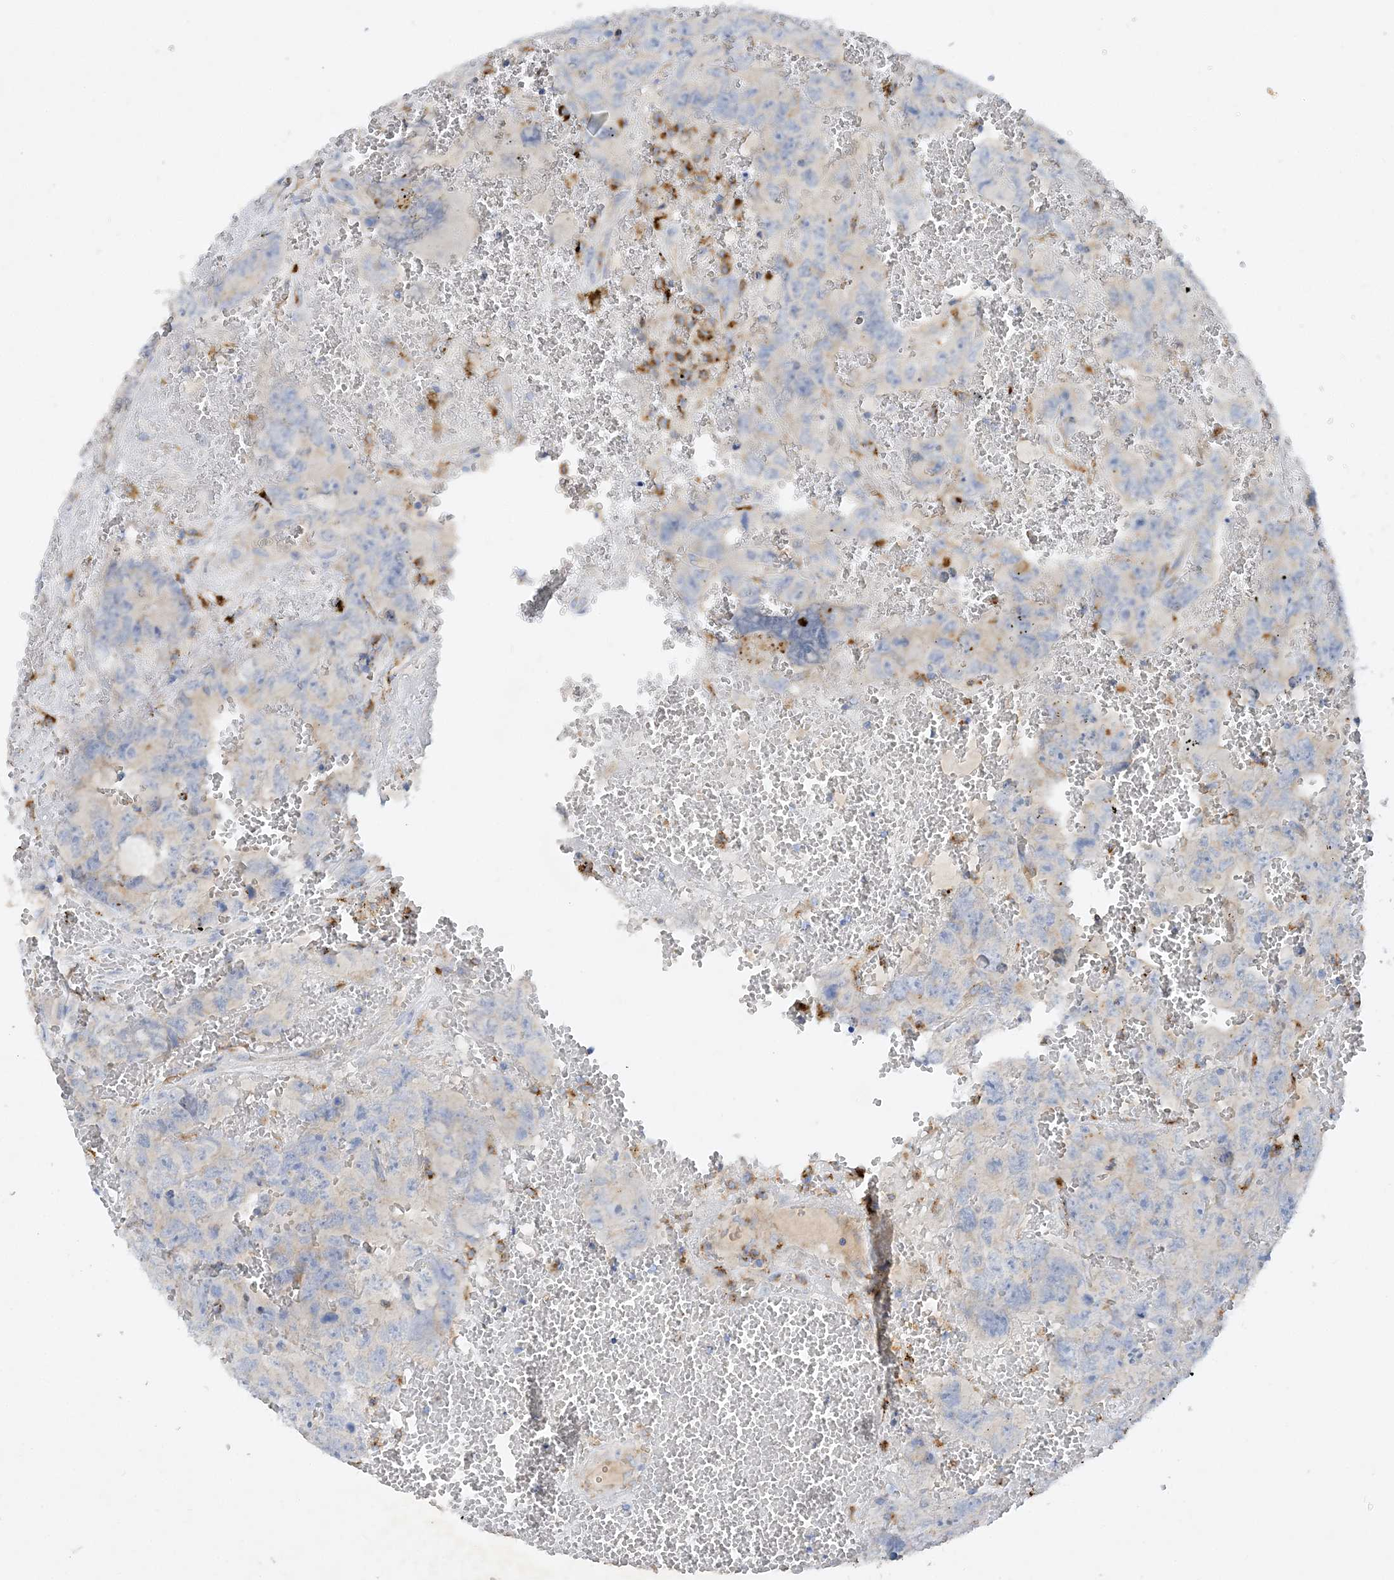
{"staining": {"intensity": "negative", "quantity": "none", "location": "none"}, "tissue": "testis cancer", "cell_type": "Tumor cells", "image_type": "cancer", "snomed": [{"axis": "morphology", "description": "Carcinoma, Embryonal, NOS"}, {"axis": "topography", "description": "Testis"}], "caption": "An immunohistochemistry photomicrograph of testis embryonal carcinoma is shown. There is no staining in tumor cells of testis embryonal carcinoma.", "gene": "GRINA", "patient": {"sex": "male", "age": 45}}